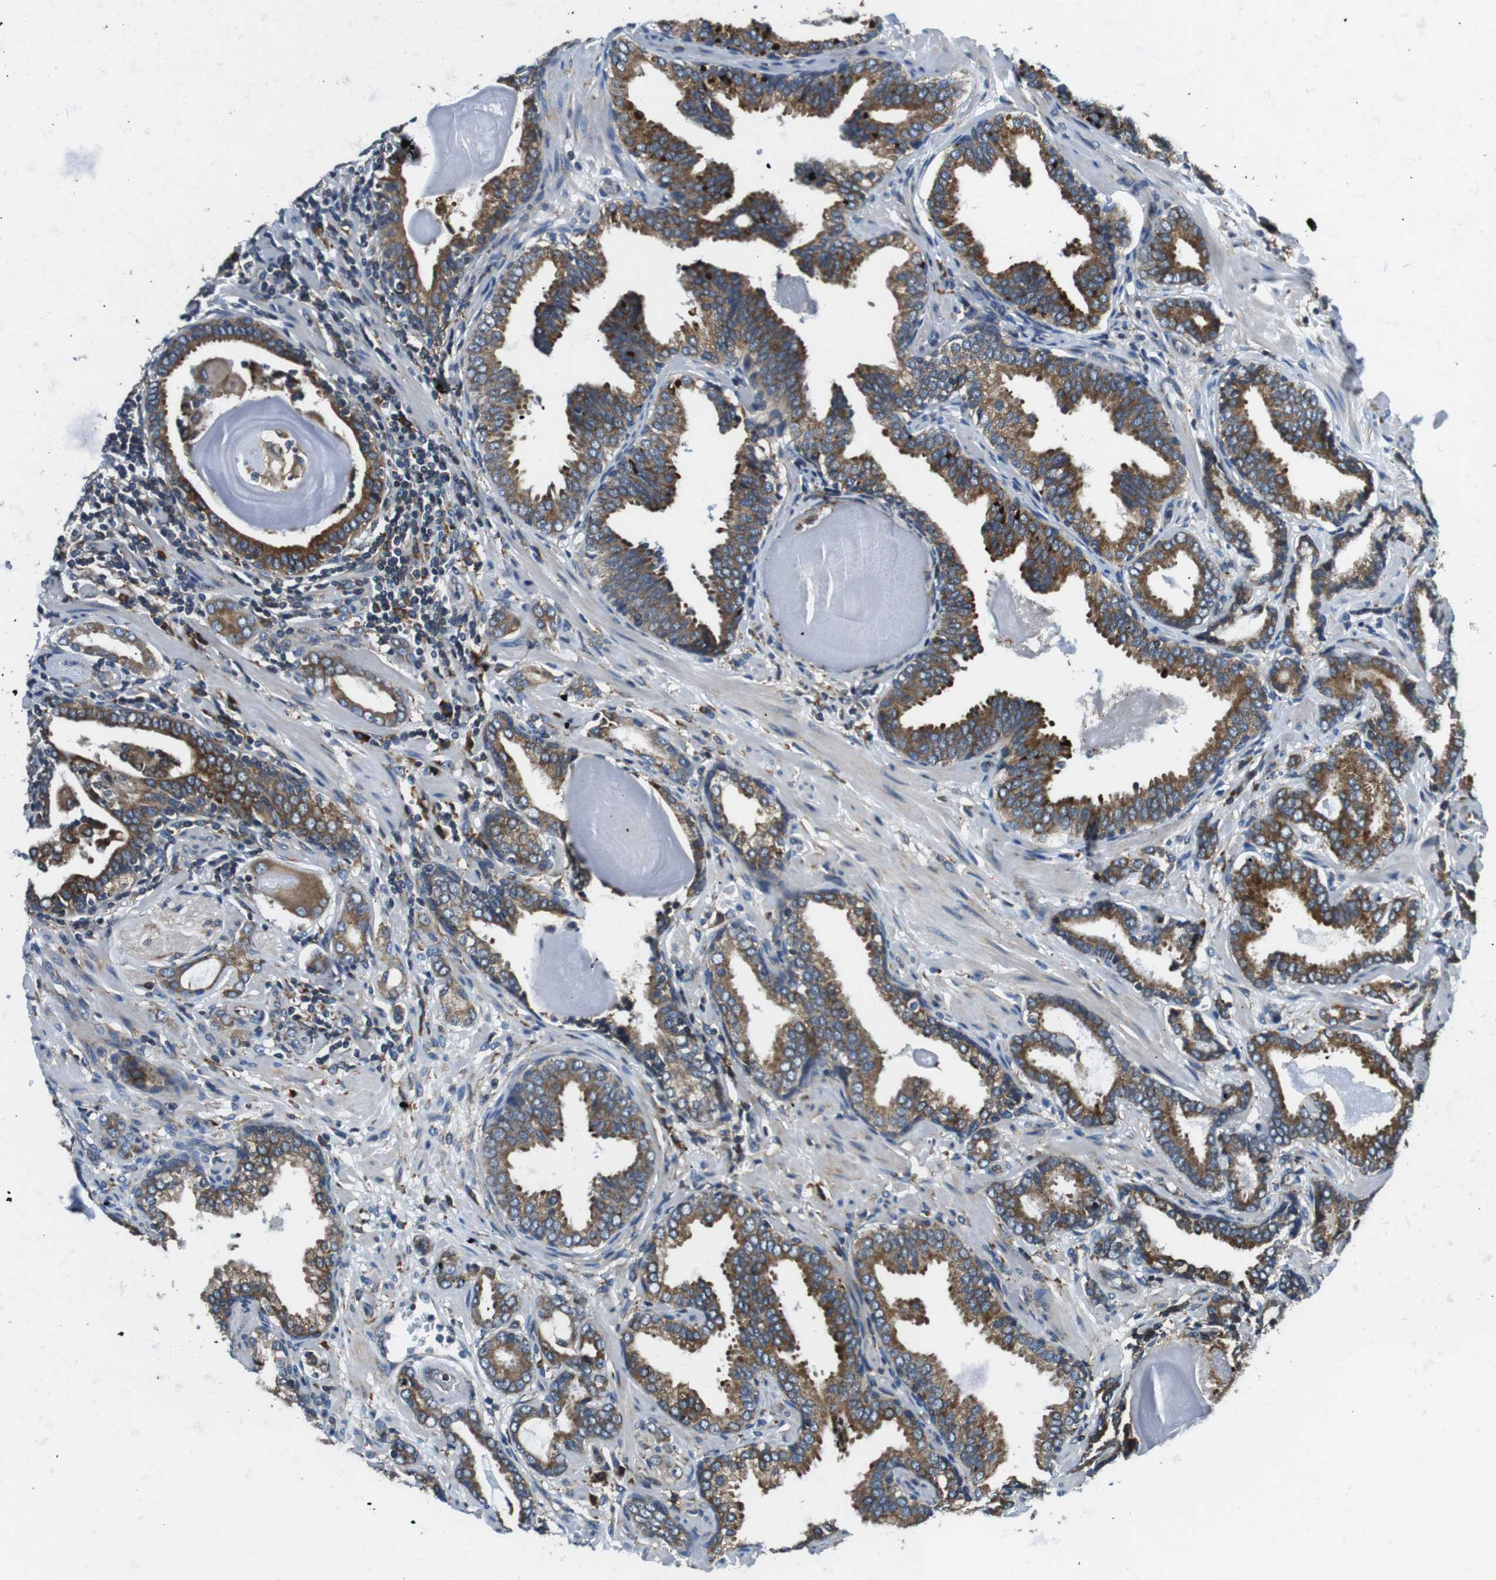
{"staining": {"intensity": "moderate", "quantity": ">75%", "location": "cytoplasmic/membranous"}, "tissue": "prostate cancer", "cell_type": "Tumor cells", "image_type": "cancer", "snomed": [{"axis": "morphology", "description": "Adenocarcinoma, Low grade"}, {"axis": "topography", "description": "Prostate"}], "caption": "This micrograph shows low-grade adenocarcinoma (prostate) stained with immunohistochemistry (IHC) to label a protein in brown. The cytoplasmic/membranous of tumor cells show moderate positivity for the protein. Nuclei are counter-stained blue.", "gene": "UGGT1", "patient": {"sex": "male", "age": 53}}